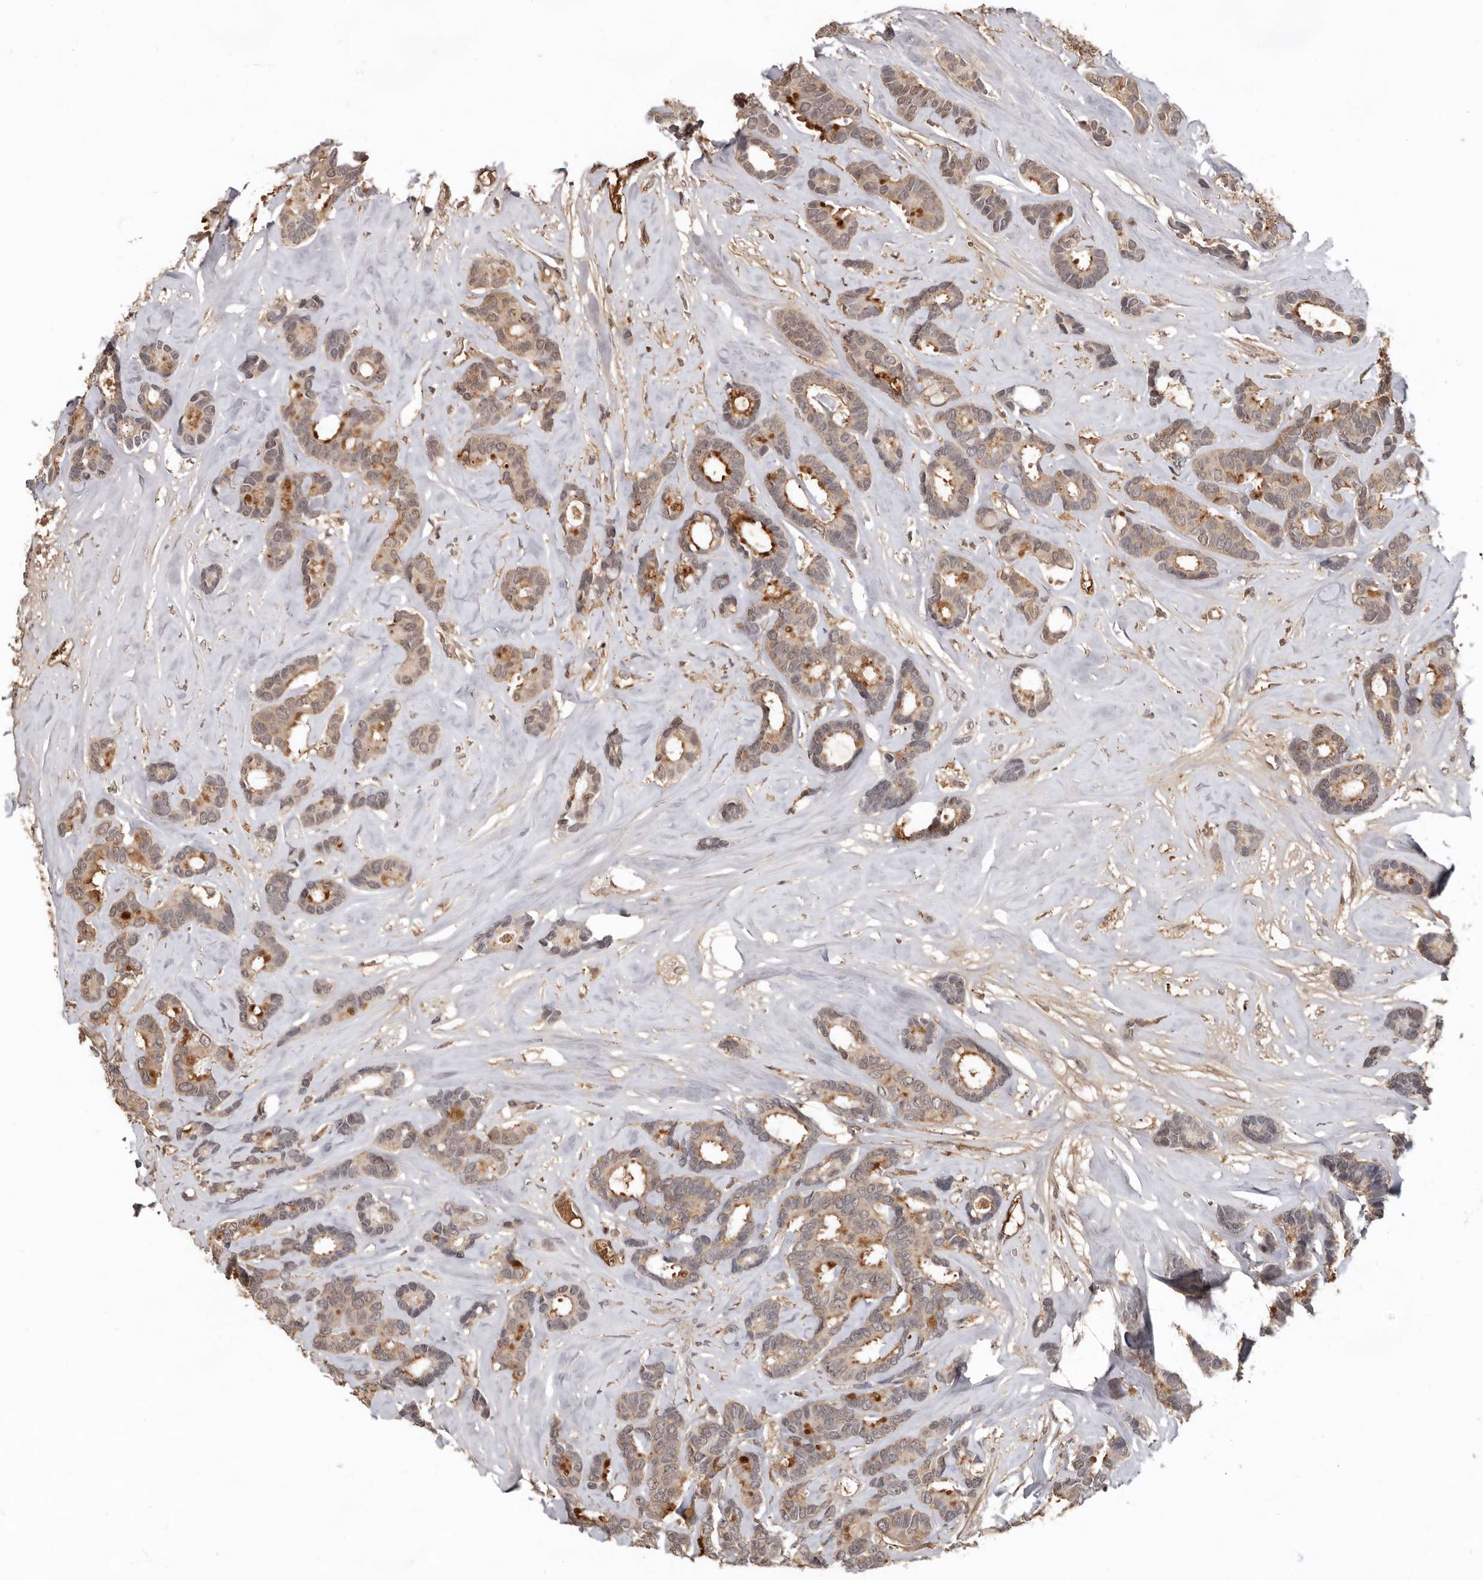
{"staining": {"intensity": "strong", "quantity": "<25%", "location": "cytoplasmic/membranous,nuclear"}, "tissue": "breast cancer", "cell_type": "Tumor cells", "image_type": "cancer", "snomed": [{"axis": "morphology", "description": "Duct carcinoma"}, {"axis": "topography", "description": "Breast"}], "caption": "Immunohistochemistry (IHC) histopathology image of neoplastic tissue: human invasive ductal carcinoma (breast) stained using immunohistochemistry exhibits medium levels of strong protein expression localized specifically in the cytoplasmic/membranous and nuclear of tumor cells, appearing as a cytoplasmic/membranous and nuclear brown color.", "gene": "LRGUK", "patient": {"sex": "female", "age": 87}}